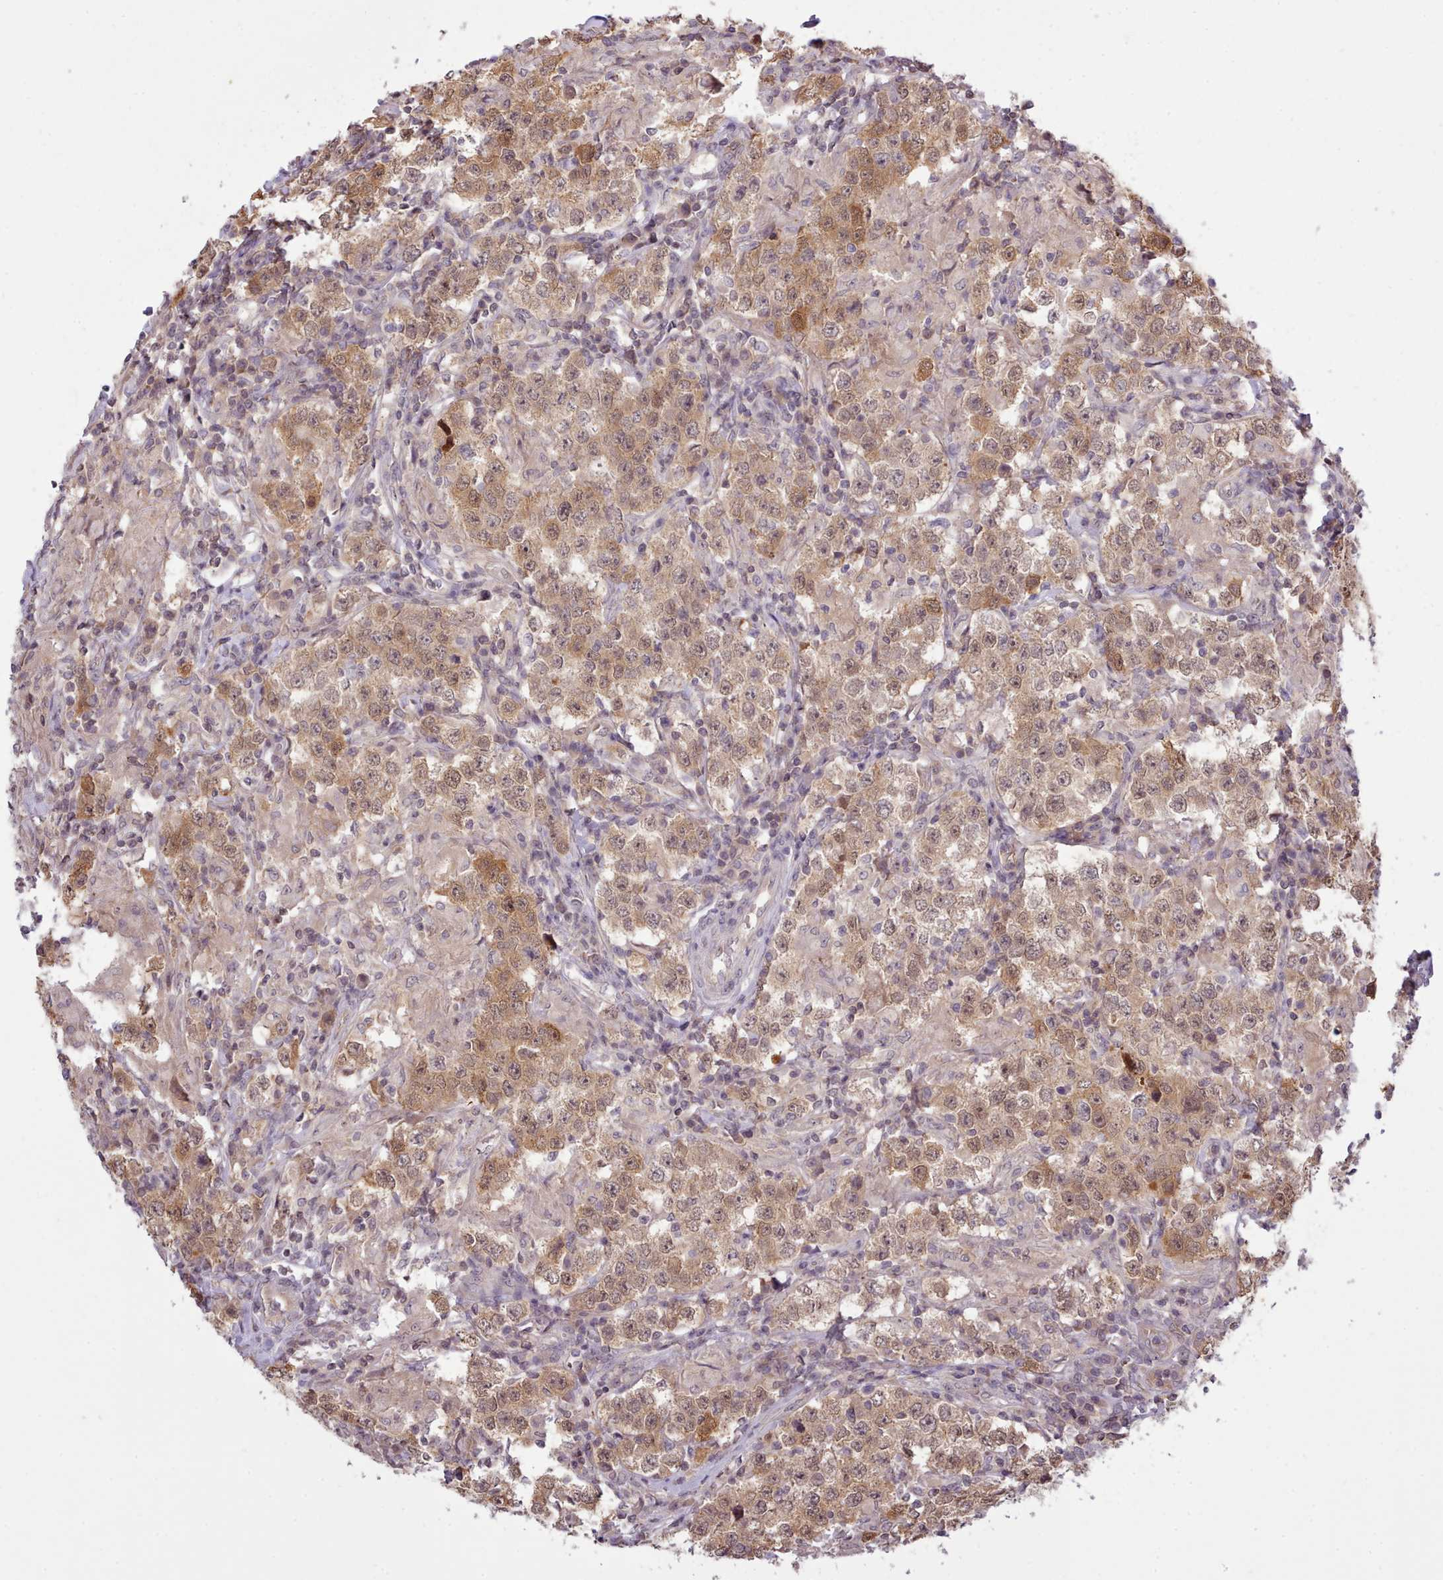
{"staining": {"intensity": "moderate", "quantity": ">75%", "location": "cytoplasmic/membranous,nuclear"}, "tissue": "testis cancer", "cell_type": "Tumor cells", "image_type": "cancer", "snomed": [{"axis": "morphology", "description": "Seminoma, NOS"}, {"axis": "morphology", "description": "Carcinoma, Embryonal, NOS"}, {"axis": "topography", "description": "Testis"}], "caption": "This is a histology image of IHC staining of testis cancer, which shows moderate expression in the cytoplasmic/membranous and nuclear of tumor cells.", "gene": "ARL17A", "patient": {"sex": "male", "age": 41}}